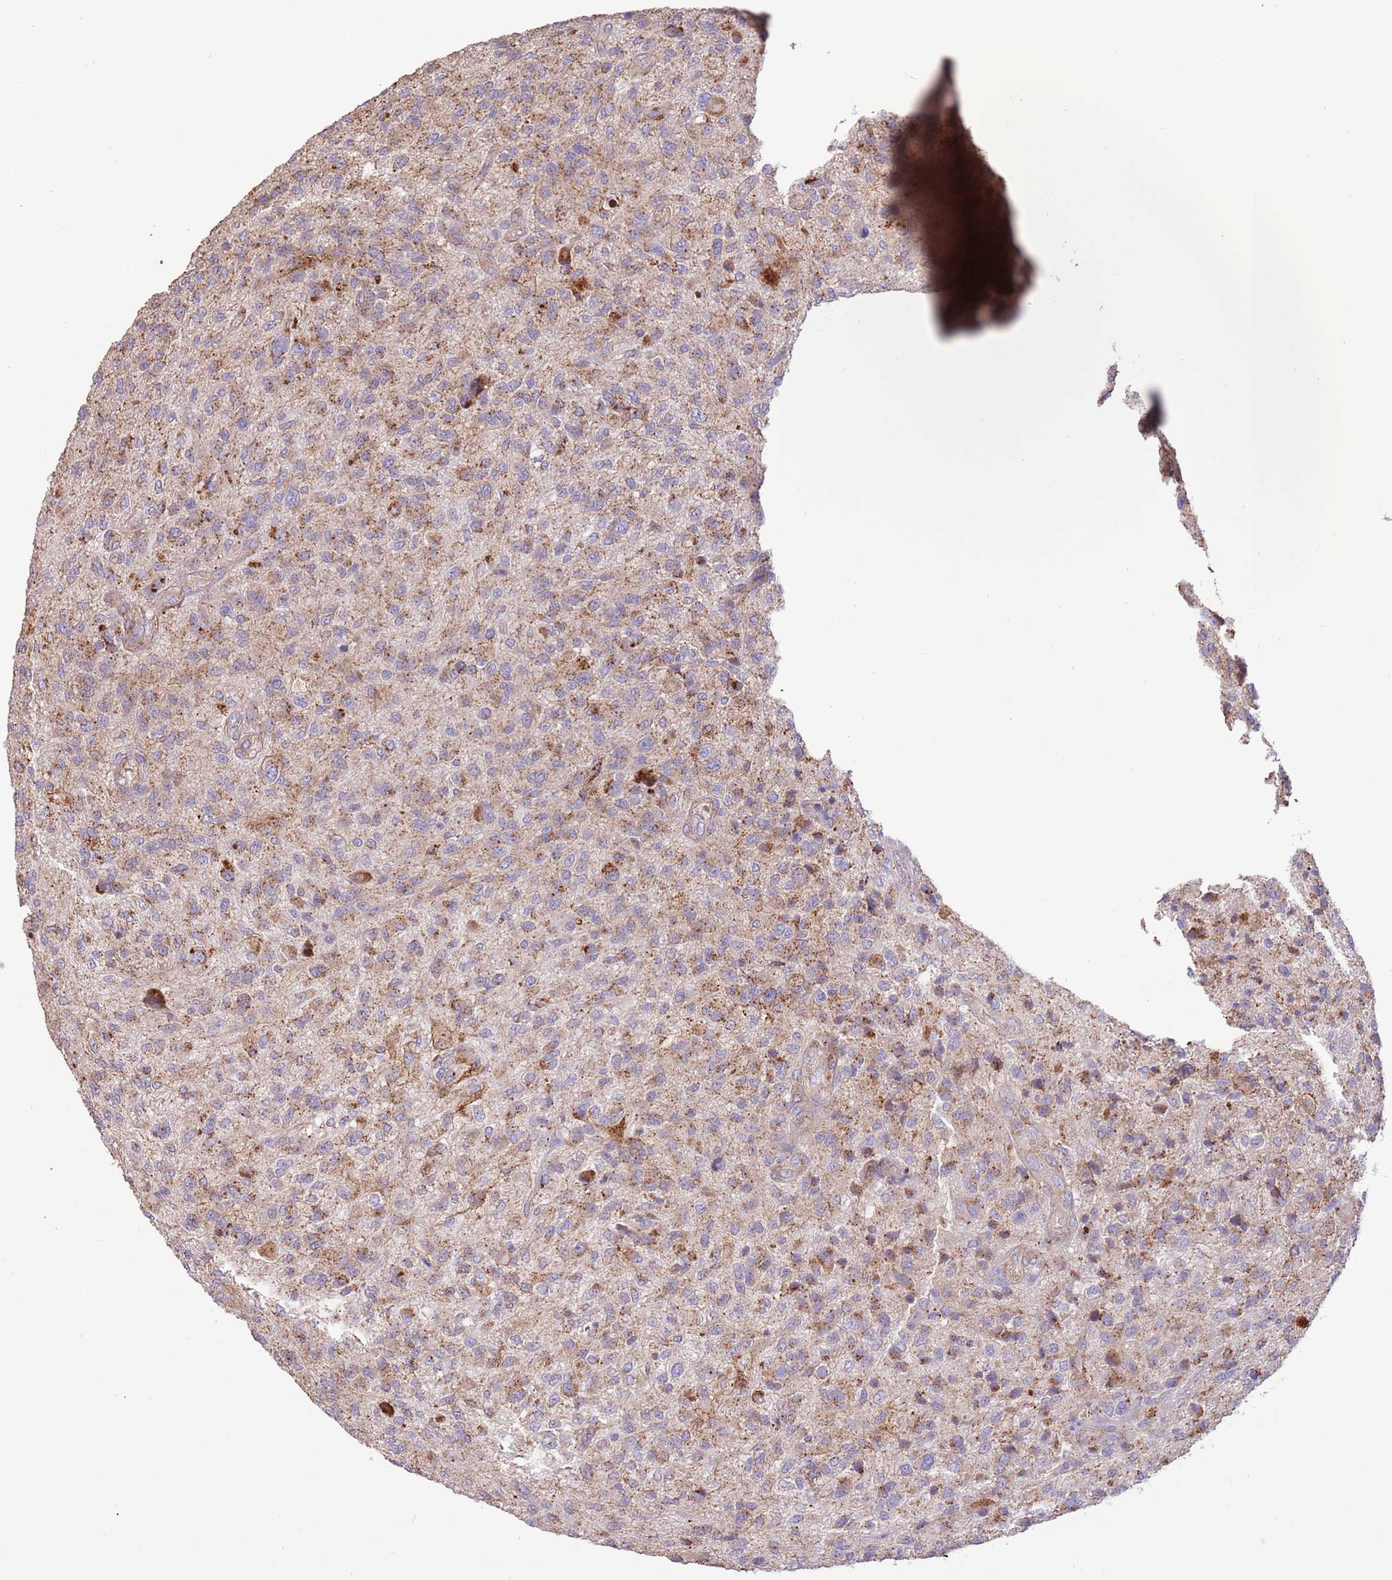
{"staining": {"intensity": "moderate", "quantity": "25%-75%", "location": "cytoplasmic/membranous"}, "tissue": "glioma", "cell_type": "Tumor cells", "image_type": "cancer", "snomed": [{"axis": "morphology", "description": "Glioma, malignant, High grade"}, {"axis": "topography", "description": "Brain"}], "caption": "Protein staining of high-grade glioma (malignant) tissue reveals moderate cytoplasmic/membranous expression in approximately 25%-75% of tumor cells.", "gene": "DOCK6", "patient": {"sex": "male", "age": 47}}